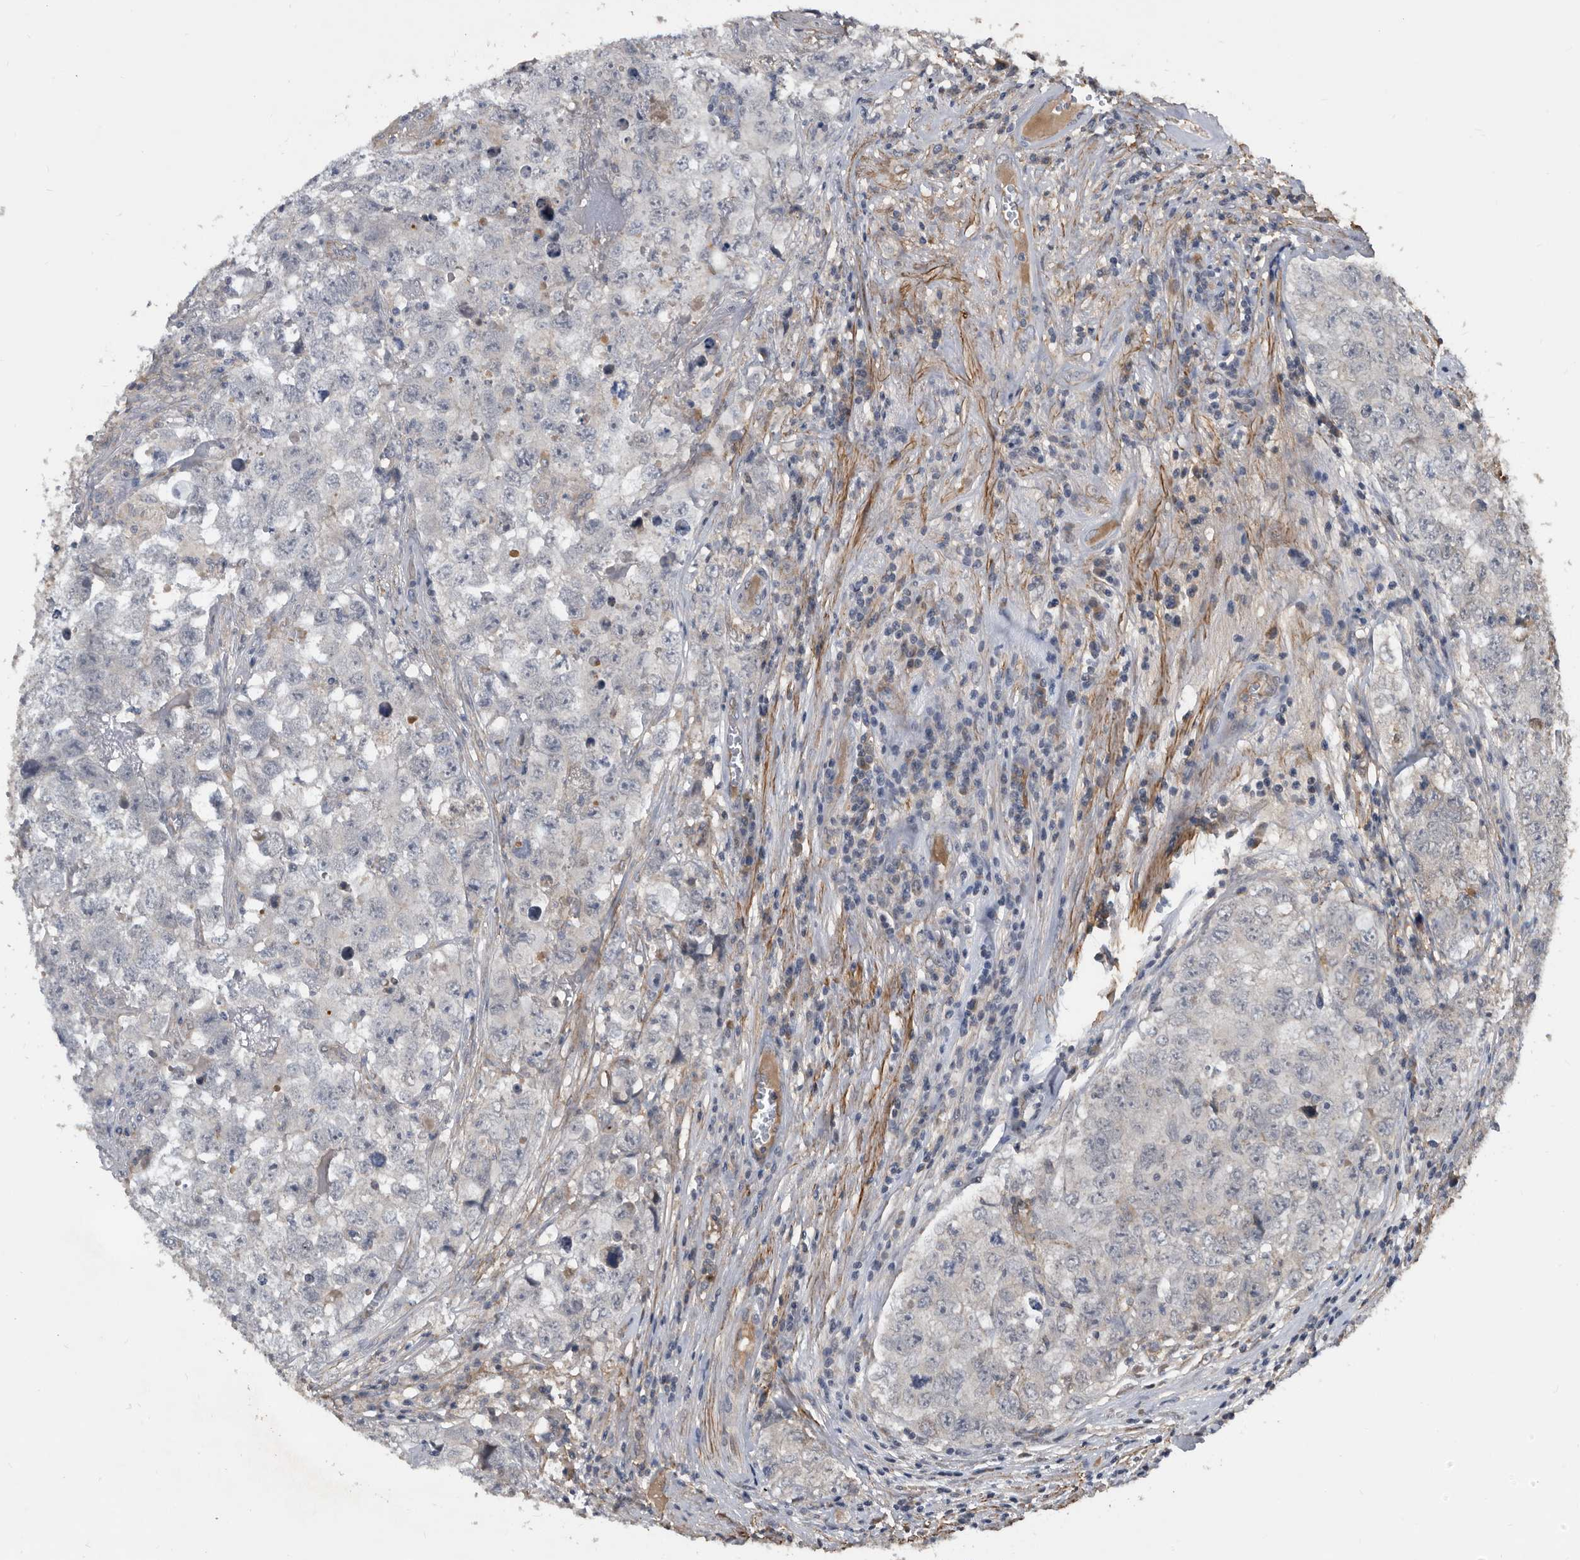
{"staining": {"intensity": "negative", "quantity": "none", "location": "none"}, "tissue": "testis cancer", "cell_type": "Tumor cells", "image_type": "cancer", "snomed": [{"axis": "morphology", "description": "Seminoma, NOS"}, {"axis": "morphology", "description": "Carcinoma, Embryonal, NOS"}, {"axis": "topography", "description": "Testis"}], "caption": "Photomicrograph shows no significant protein expression in tumor cells of testis seminoma.", "gene": "PI15", "patient": {"sex": "male", "age": 43}}